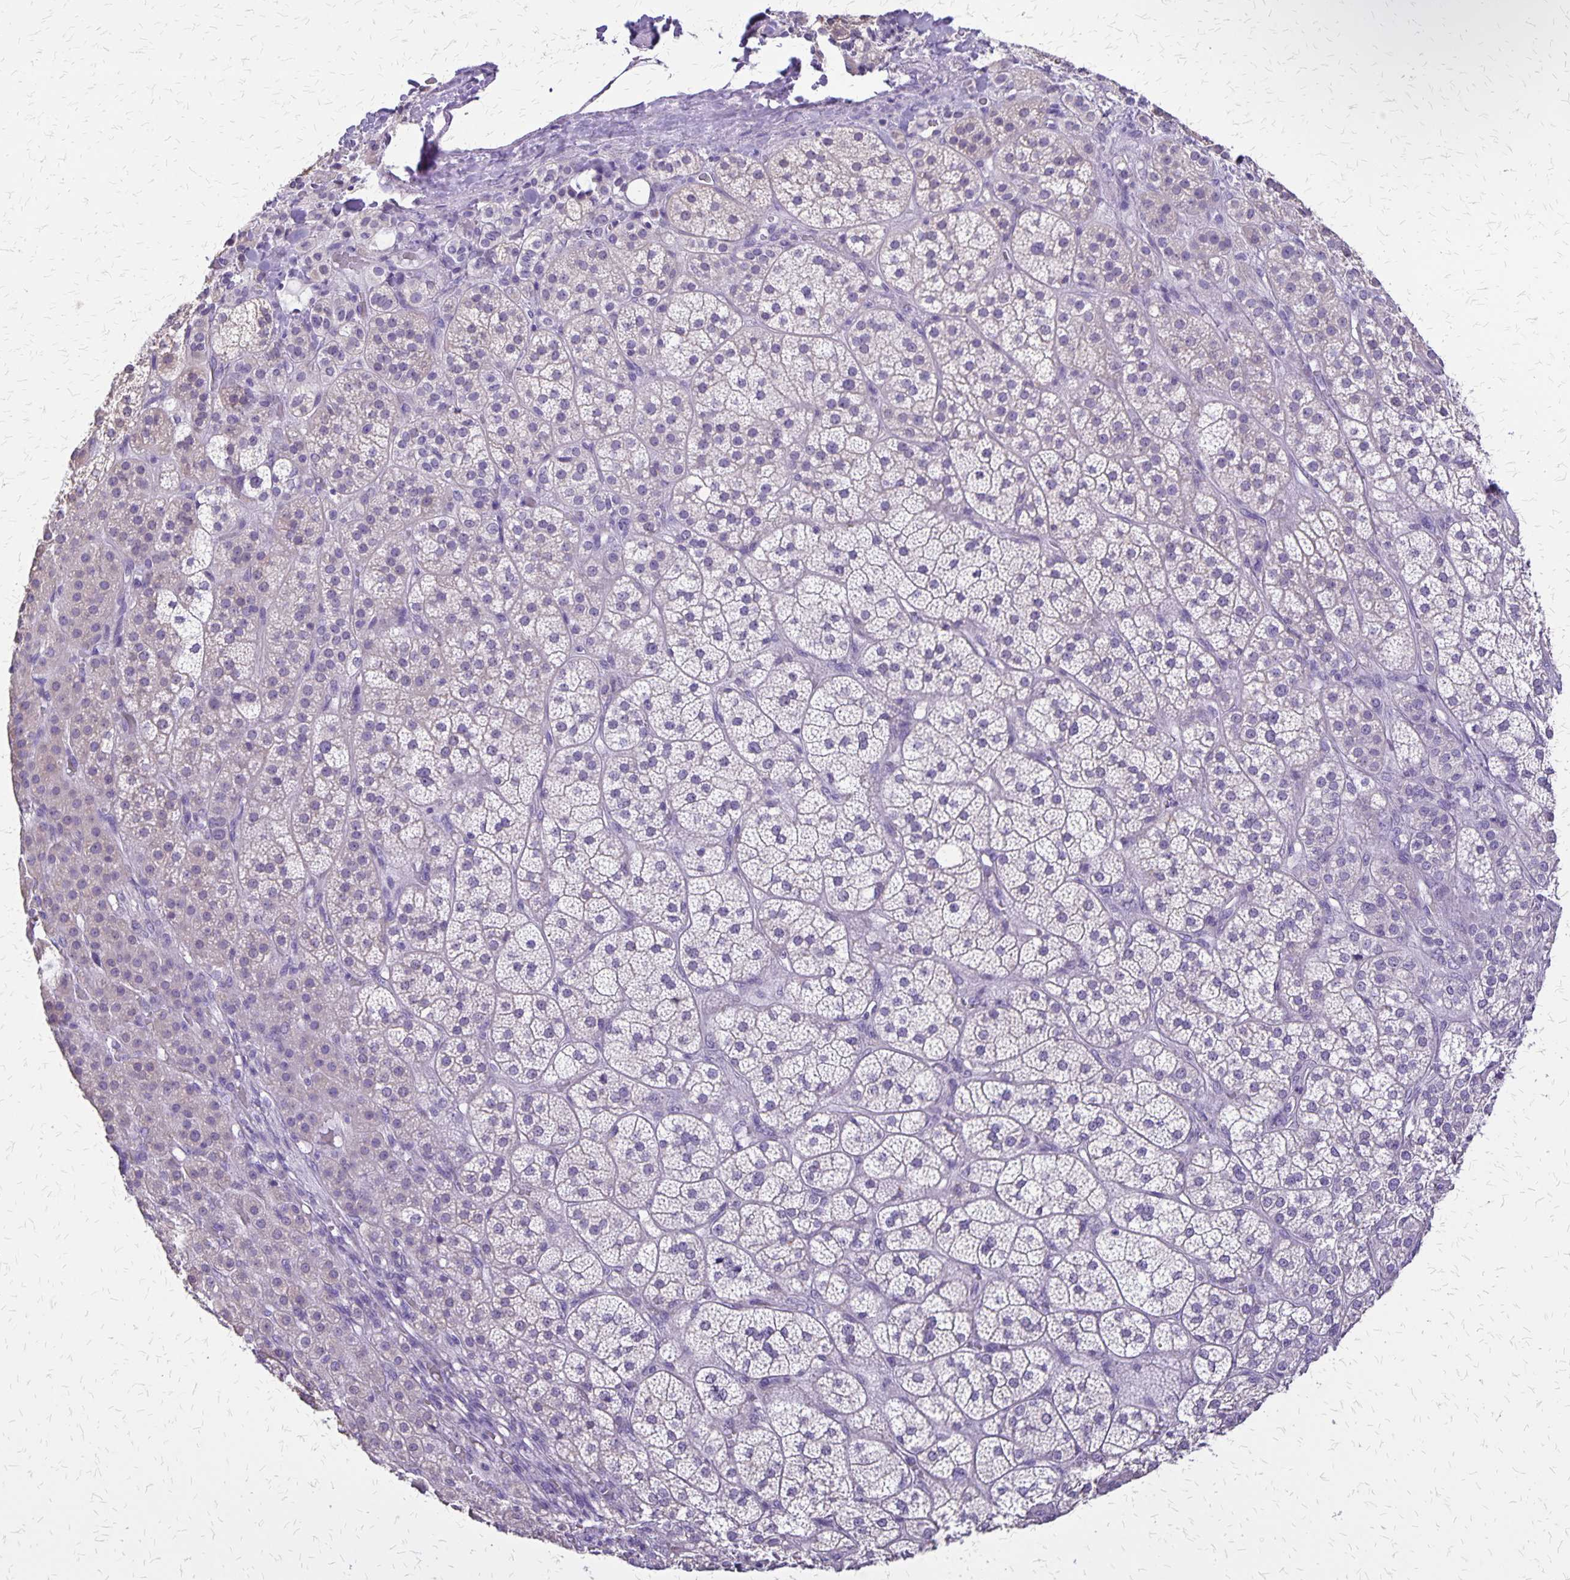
{"staining": {"intensity": "negative", "quantity": "none", "location": "none"}, "tissue": "adrenal gland", "cell_type": "Glandular cells", "image_type": "normal", "snomed": [{"axis": "morphology", "description": "Normal tissue, NOS"}, {"axis": "topography", "description": "Adrenal gland"}], "caption": "The photomicrograph shows no staining of glandular cells in normal adrenal gland.", "gene": "SI", "patient": {"sex": "female", "age": 60}}